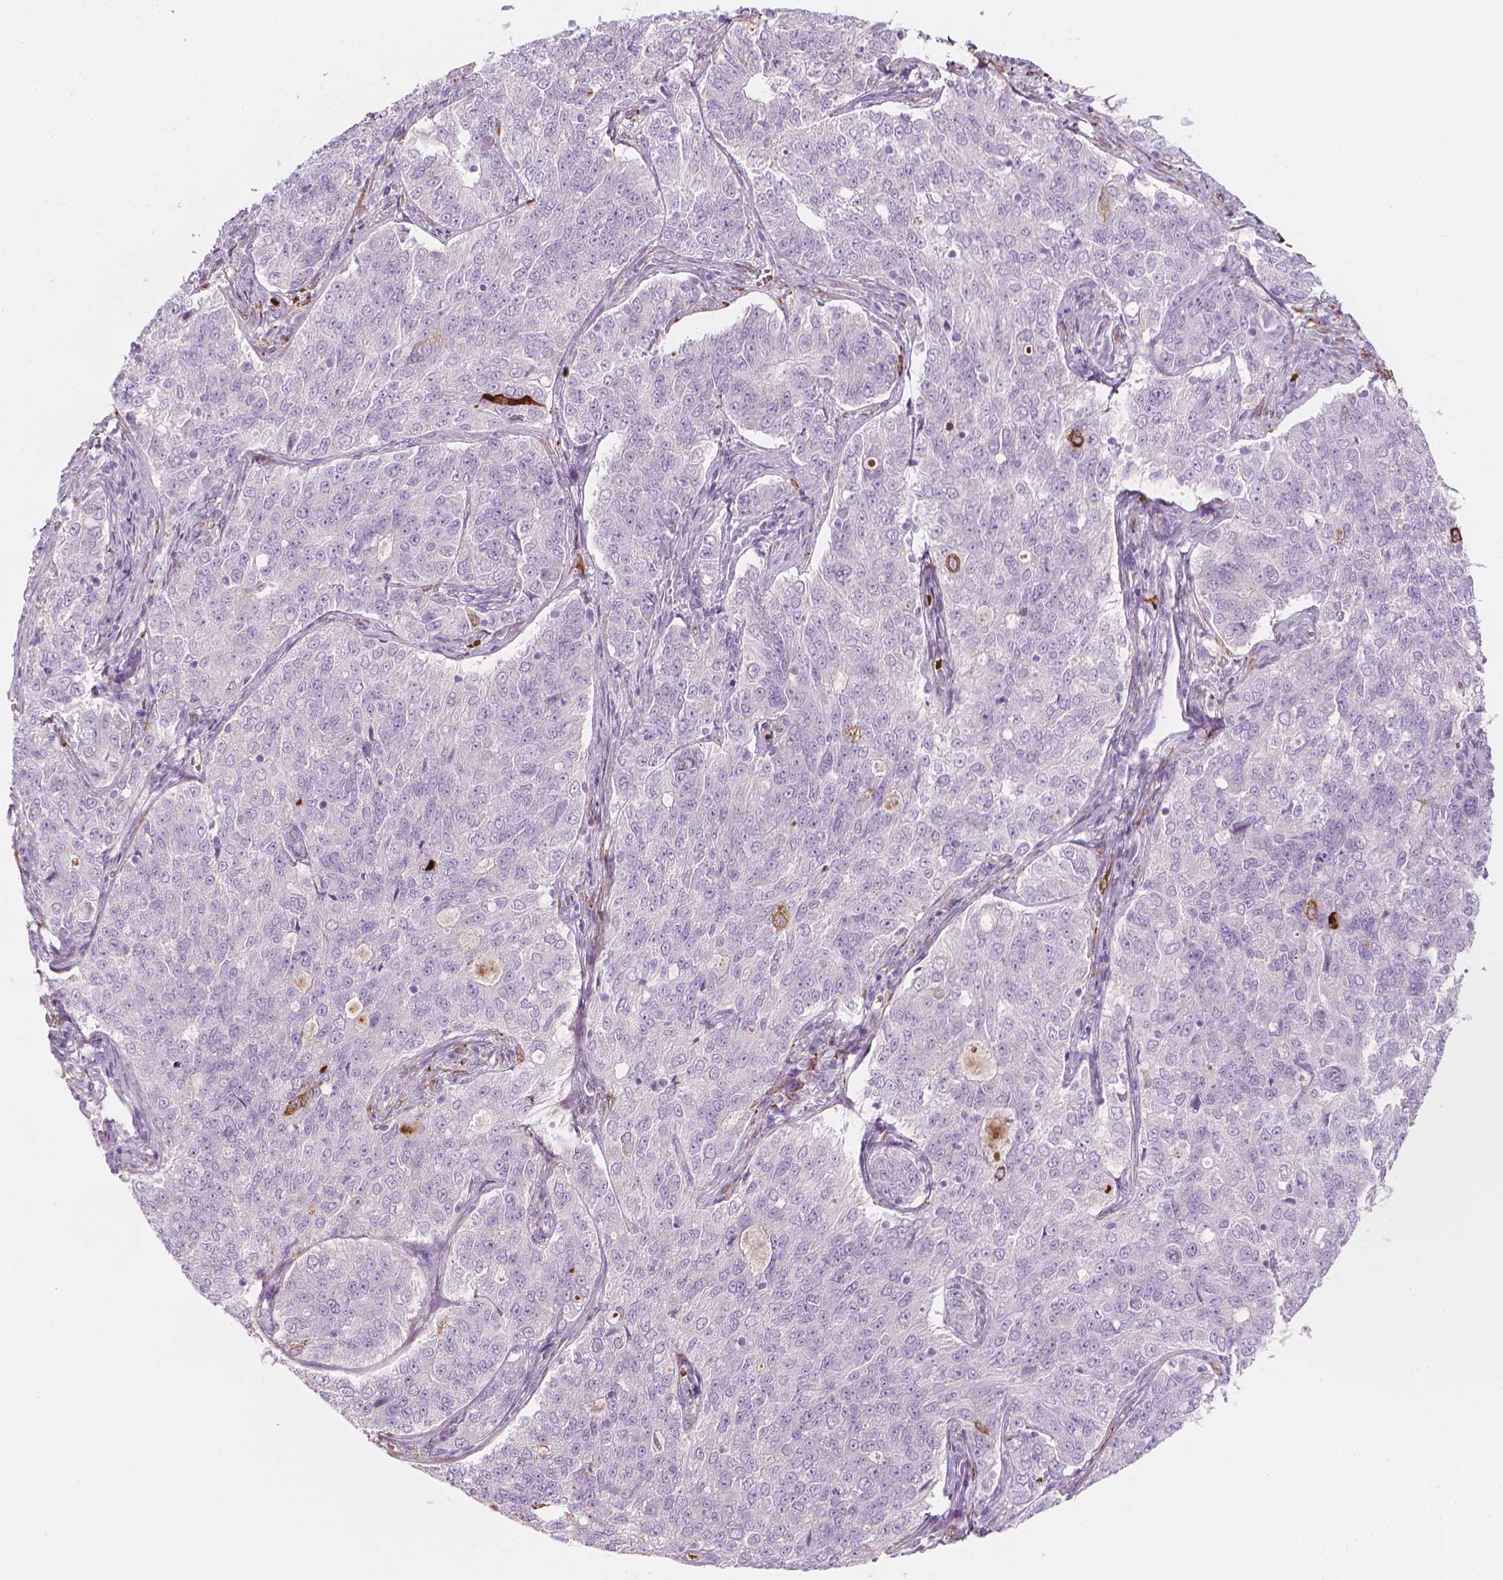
{"staining": {"intensity": "strong", "quantity": "<25%", "location": "cytoplasmic/membranous"}, "tissue": "endometrial cancer", "cell_type": "Tumor cells", "image_type": "cancer", "snomed": [{"axis": "morphology", "description": "Adenocarcinoma, NOS"}, {"axis": "topography", "description": "Endometrium"}], "caption": "Immunohistochemistry photomicrograph of human endometrial adenocarcinoma stained for a protein (brown), which shows medium levels of strong cytoplasmic/membranous expression in about <25% of tumor cells.", "gene": "CES1", "patient": {"sex": "female", "age": 43}}